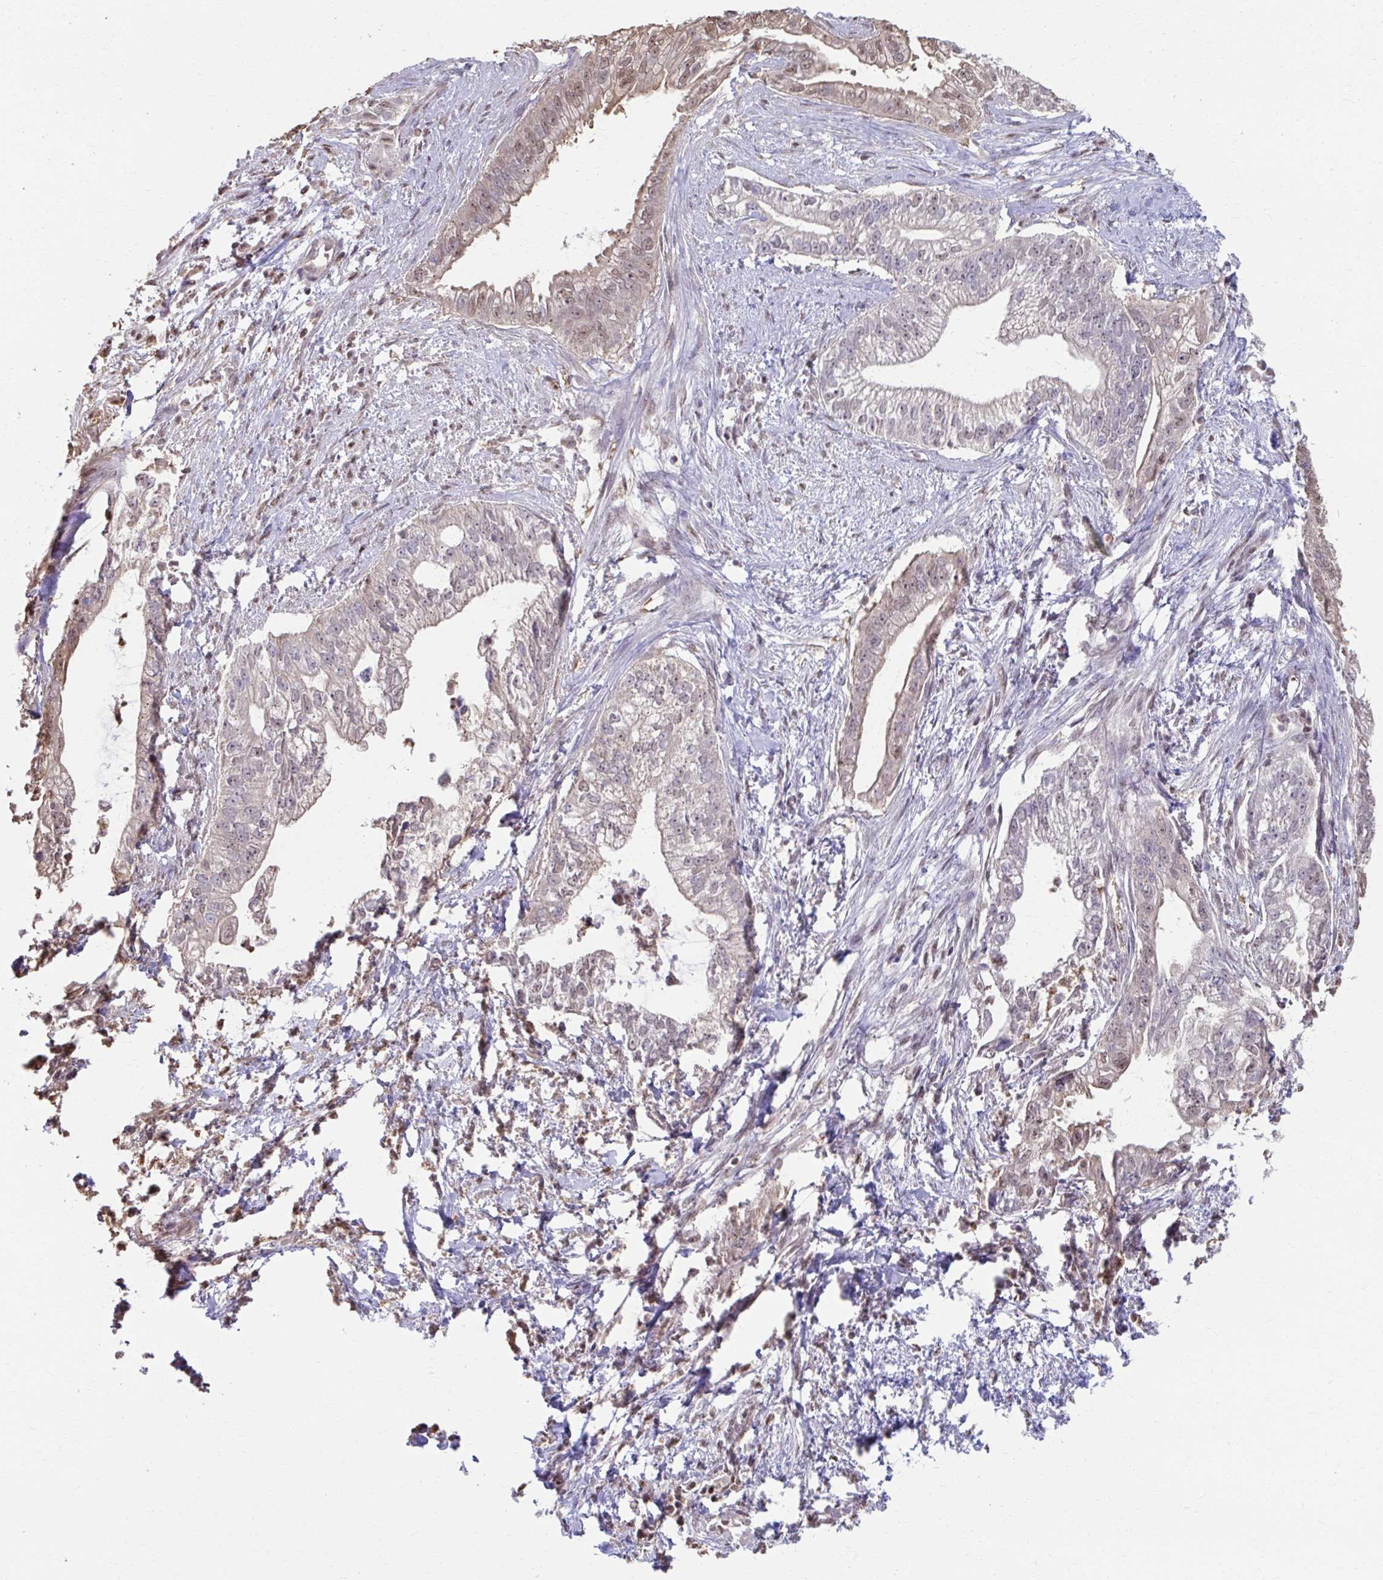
{"staining": {"intensity": "weak", "quantity": "25%-75%", "location": "nuclear"}, "tissue": "pancreatic cancer", "cell_type": "Tumor cells", "image_type": "cancer", "snomed": [{"axis": "morphology", "description": "Adenocarcinoma, NOS"}, {"axis": "topography", "description": "Pancreas"}], "caption": "This is an image of immunohistochemistry staining of pancreatic cancer (adenocarcinoma), which shows weak staining in the nuclear of tumor cells.", "gene": "ING4", "patient": {"sex": "male", "age": 70}}